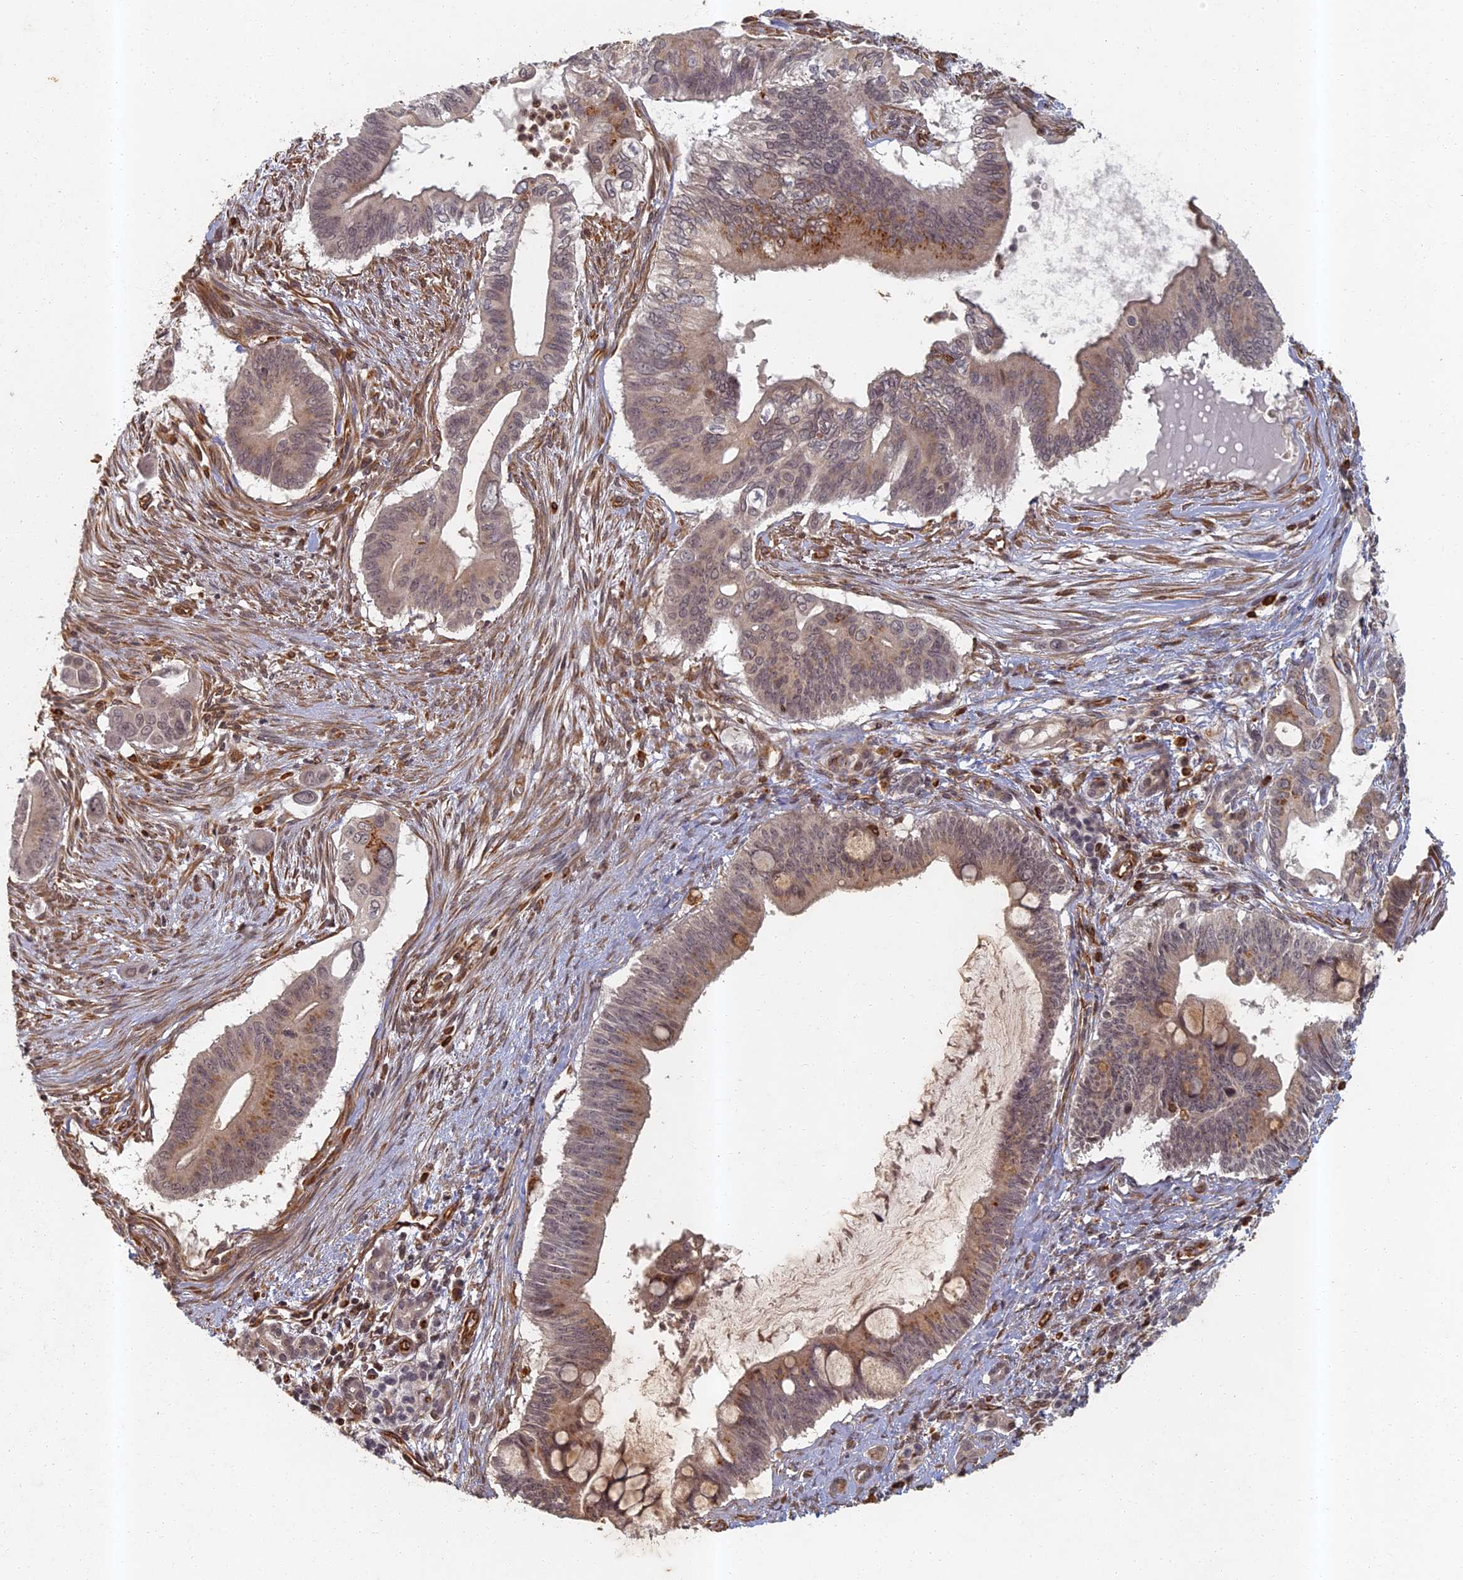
{"staining": {"intensity": "moderate", "quantity": "<25%", "location": "cytoplasmic/membranous"}, "tissue": "pancreatic cancer", "cell_type": "Tumor cells", "image_type": "cancer", "snomed": [{"axis": "morphology", "description": "Adenocarcinoma, NOS"}, {"axis": "topography", "description": "Pancreas"}], "caption": "The image shows staining of pancreatic cancer (adenocarcinoma), revealing moderate cytoplasmic/membranous protein staining (brown color) within tumor cells.", "gene": "ABCB10", "patient": {"sex": "male", "age": 68}}